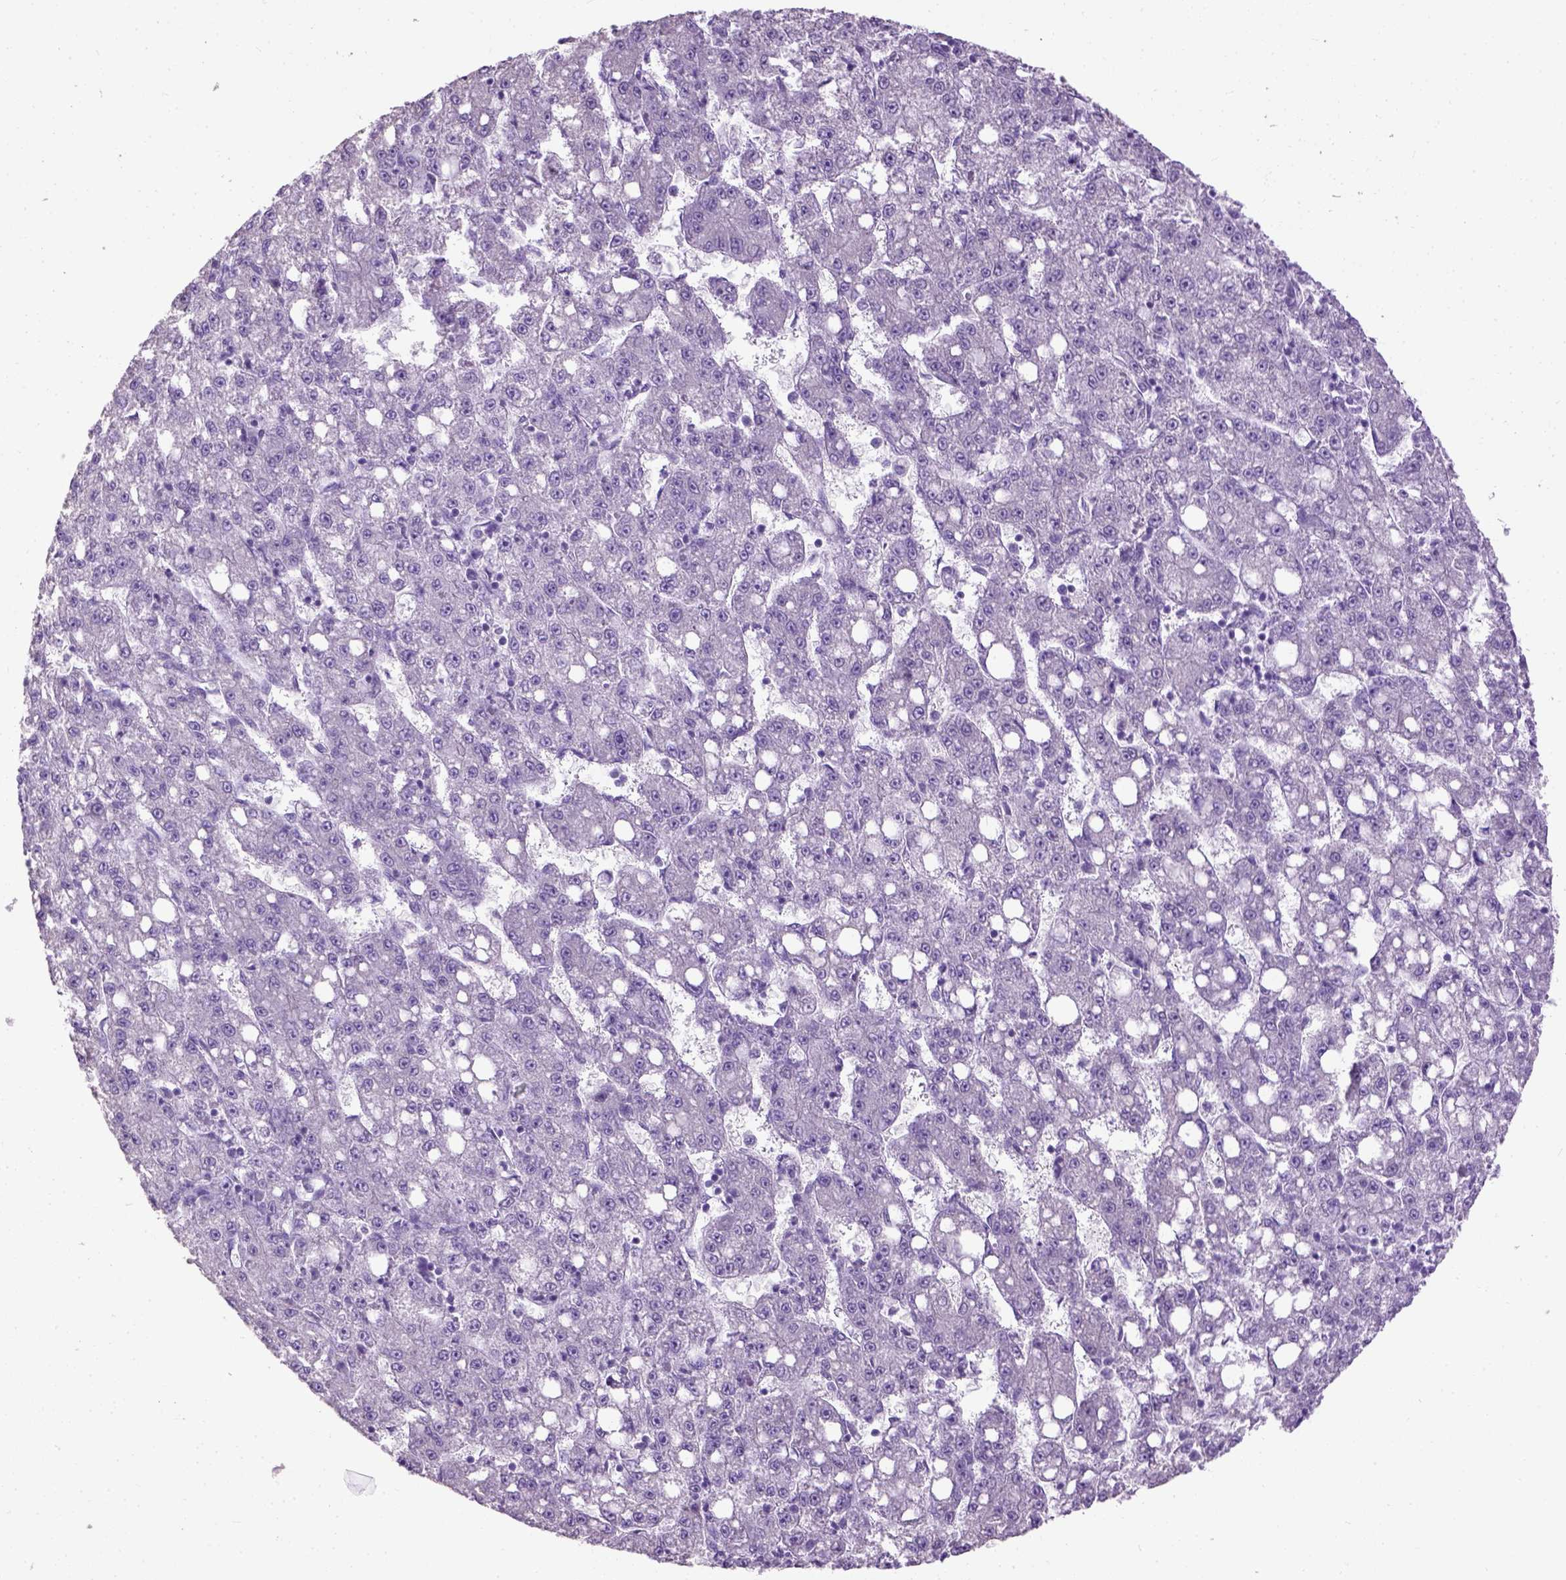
{"staining": {"intensity": "negative", "quantity": "none", "location": "none"}, "tissue": "liver cancer", "cell_type": "Tumor cells", "image_type": "cancer", "snomed": [{"axis": "morphology", "description": "Carcinoma, Hepatocellular, NOS"}, {"axis": "topography", "description": "Liver"}], "caption": "Immunohistochemistry histopathology image of human liver cancer (hepatocellular carcinoma) stained for a protein (brown), which reveals no staining in tumor cells.", "gene": "CYP24A1", "patient": {"sex": "female", "age": 65}}